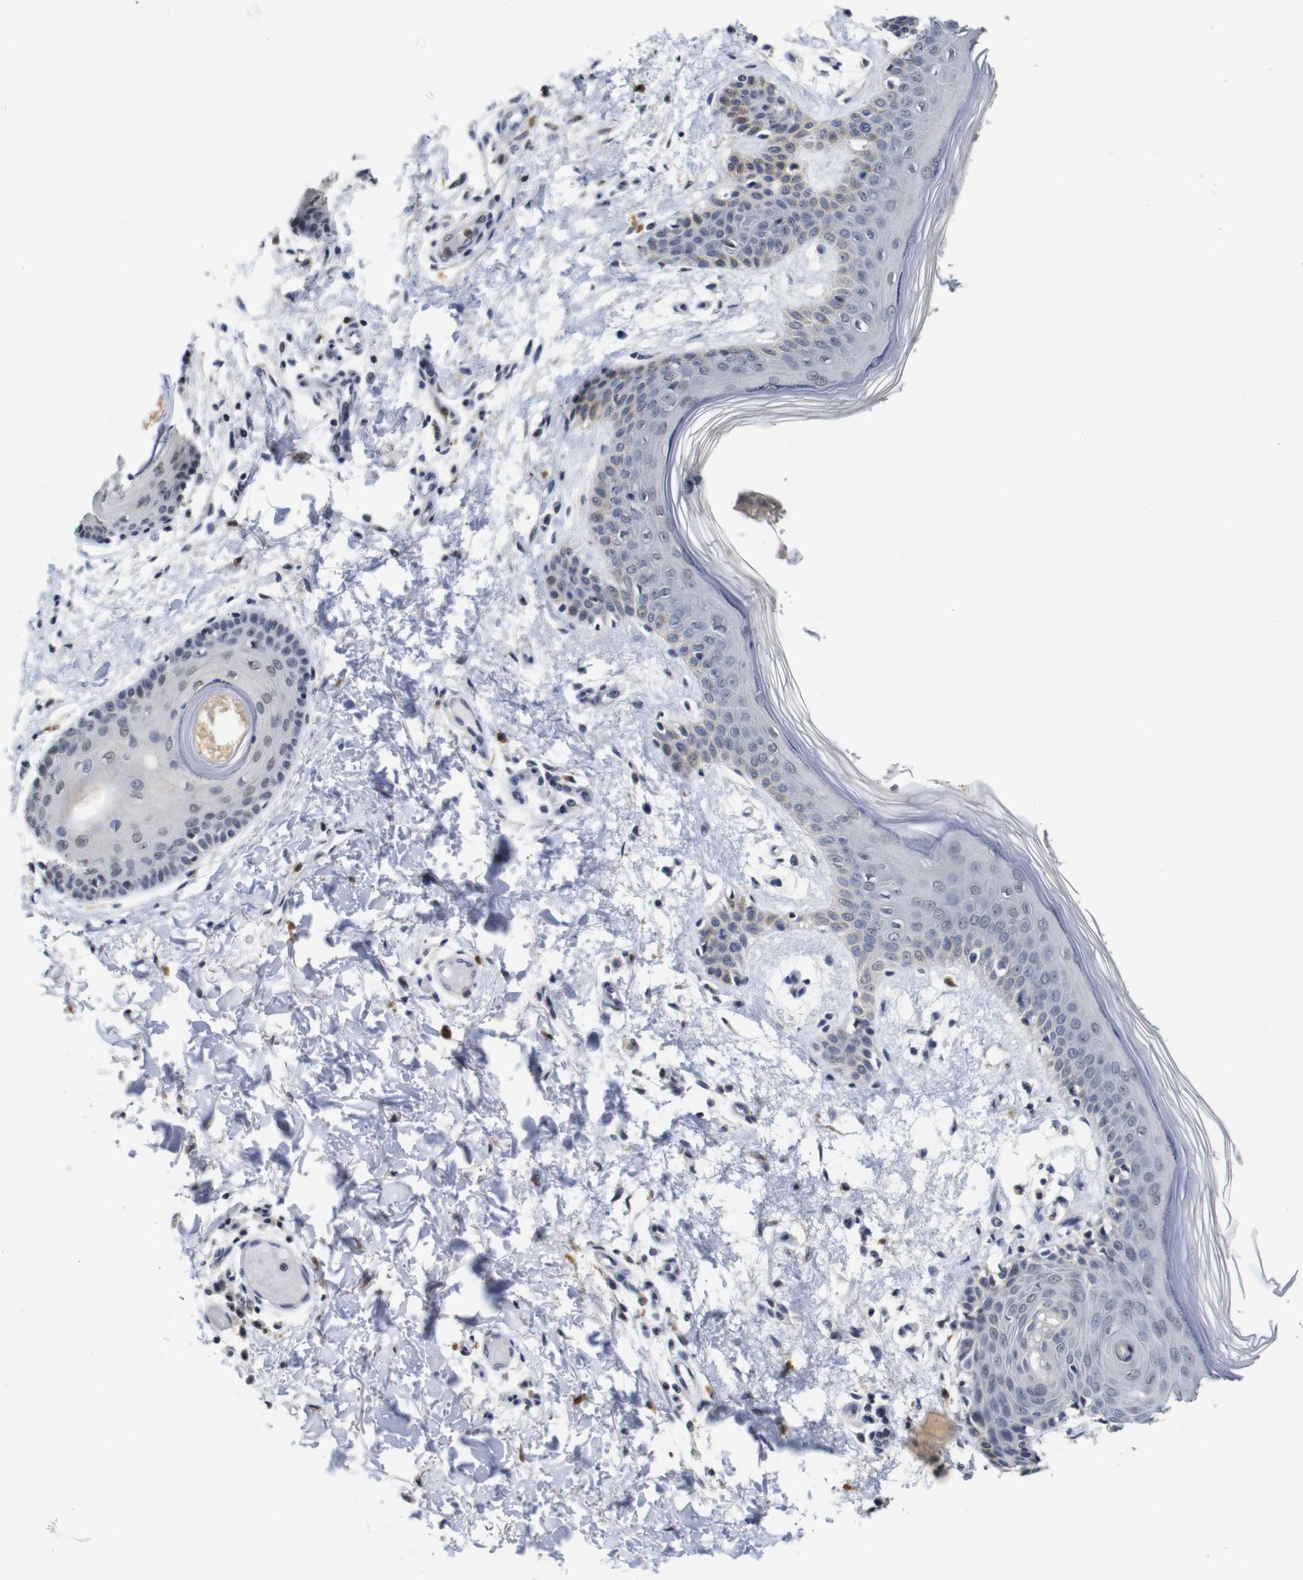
{"staining": {"intensity": "negative", "quantity": "none", "location": "none"}, "tissue": "skin", "cell_type": "Fibroblasts", "image_type": "normal", "snomed": [{"axis": "morphology", "description": "Normal tissue, NOS"}, {"axis": "topography", "description": "Skin"}], "caption": "There is no significant positivity in fibroblasts of skin. (DAB (3,3'-diaminobenzidine) immunohistochemistry, high magnification).", "gene": "NTRK3", "patient": {"sex": "male", "age": 53}}